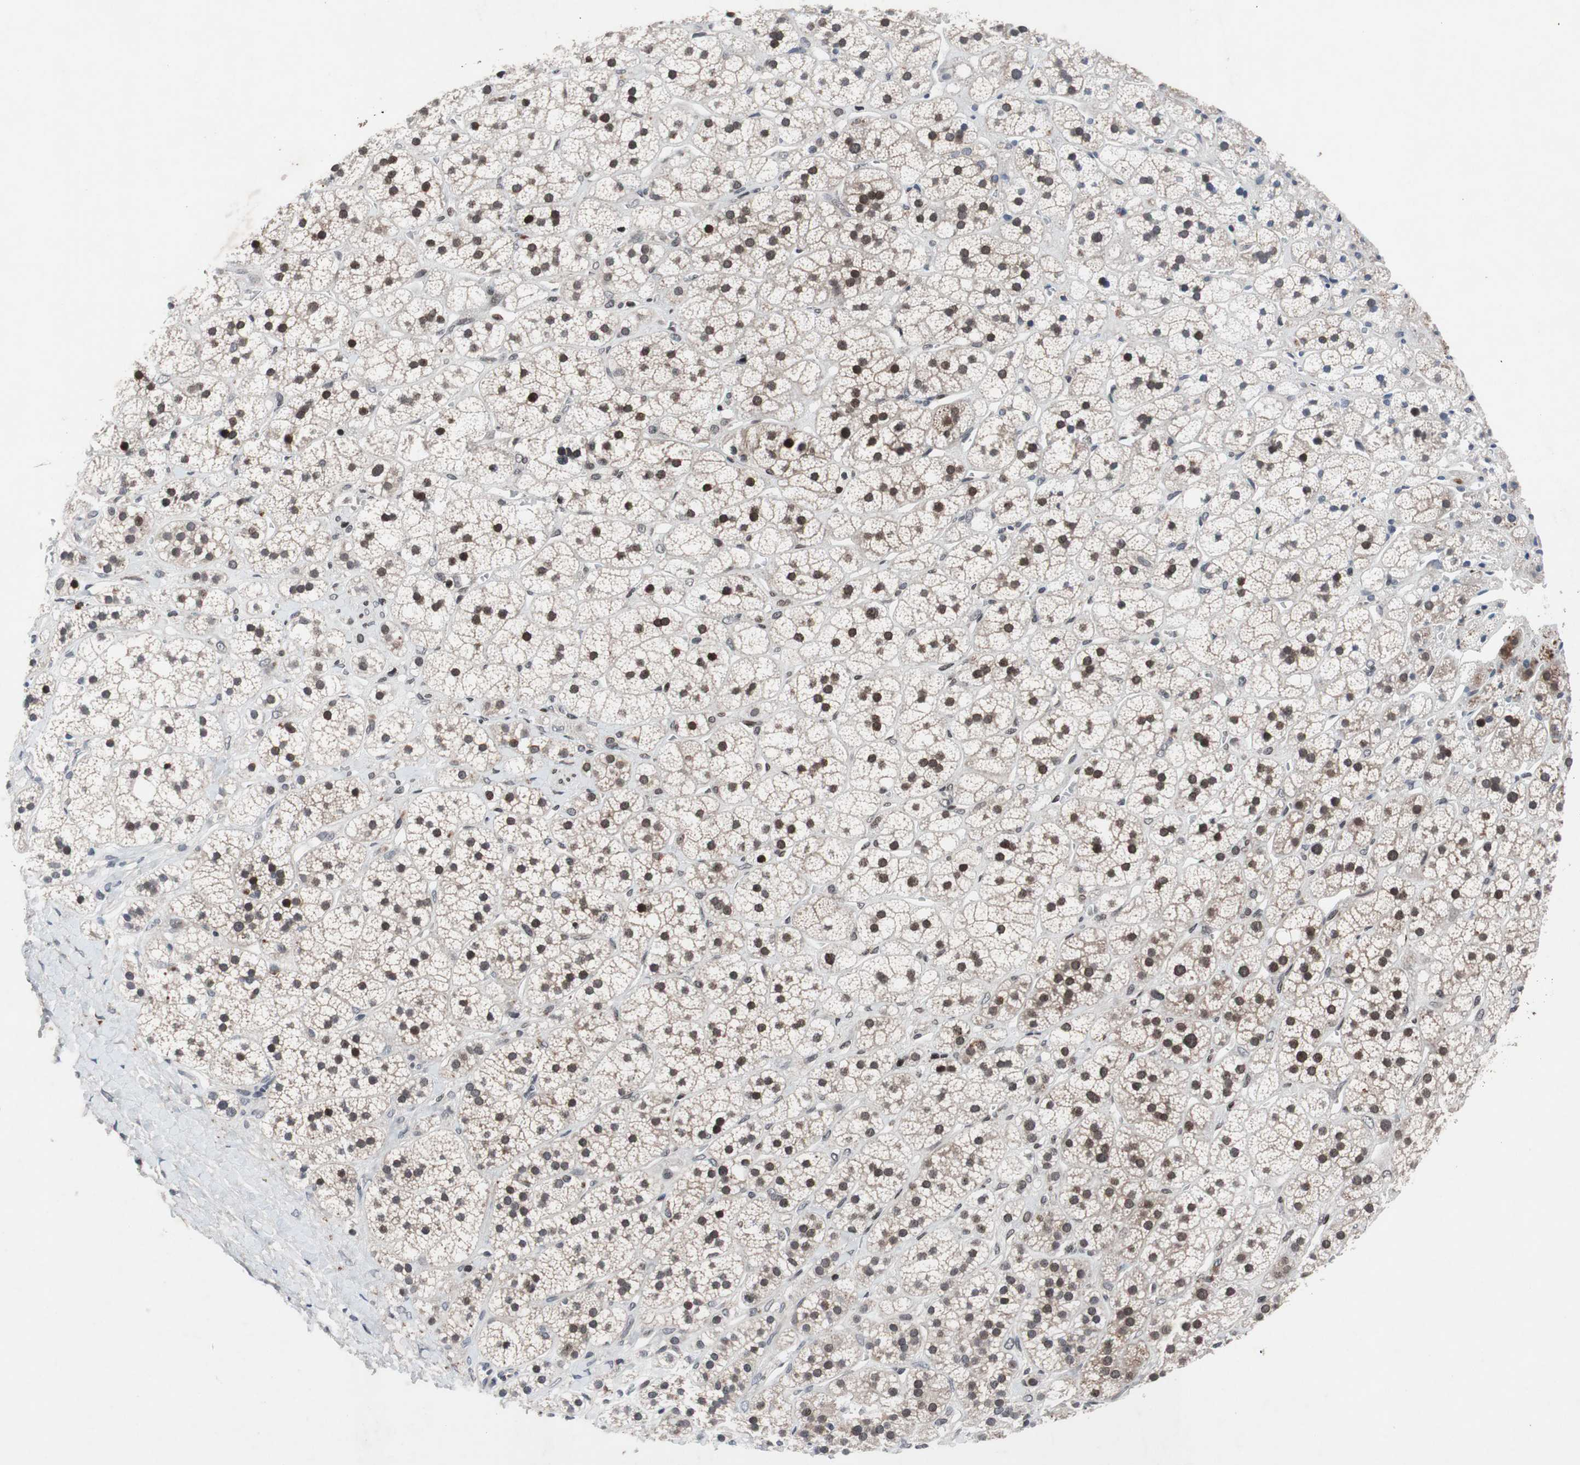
{"staining": {"intensity": "strong", "quantity": "25%-75%", "location": "cytoplasmic/membranous,nuclear"}, "tissue": "adrenal gland", "cell_type": "Glandular cells", "image_type": "normal", "snomed": [{"axis": "morphology", "description": "Normal tissue, NOS"}, {"axis": "topography", "description": "Adrenal gland"}], "caption": "About 25%-75% of glandular cells in normal human adrenal gland demonstrate strong cytoplasmic/membranous,nuclear protein expression as visualized by brown immunohistochemical staining.", "gene": "MUTYH", "patient": {"sex": "male", "age": 56}}